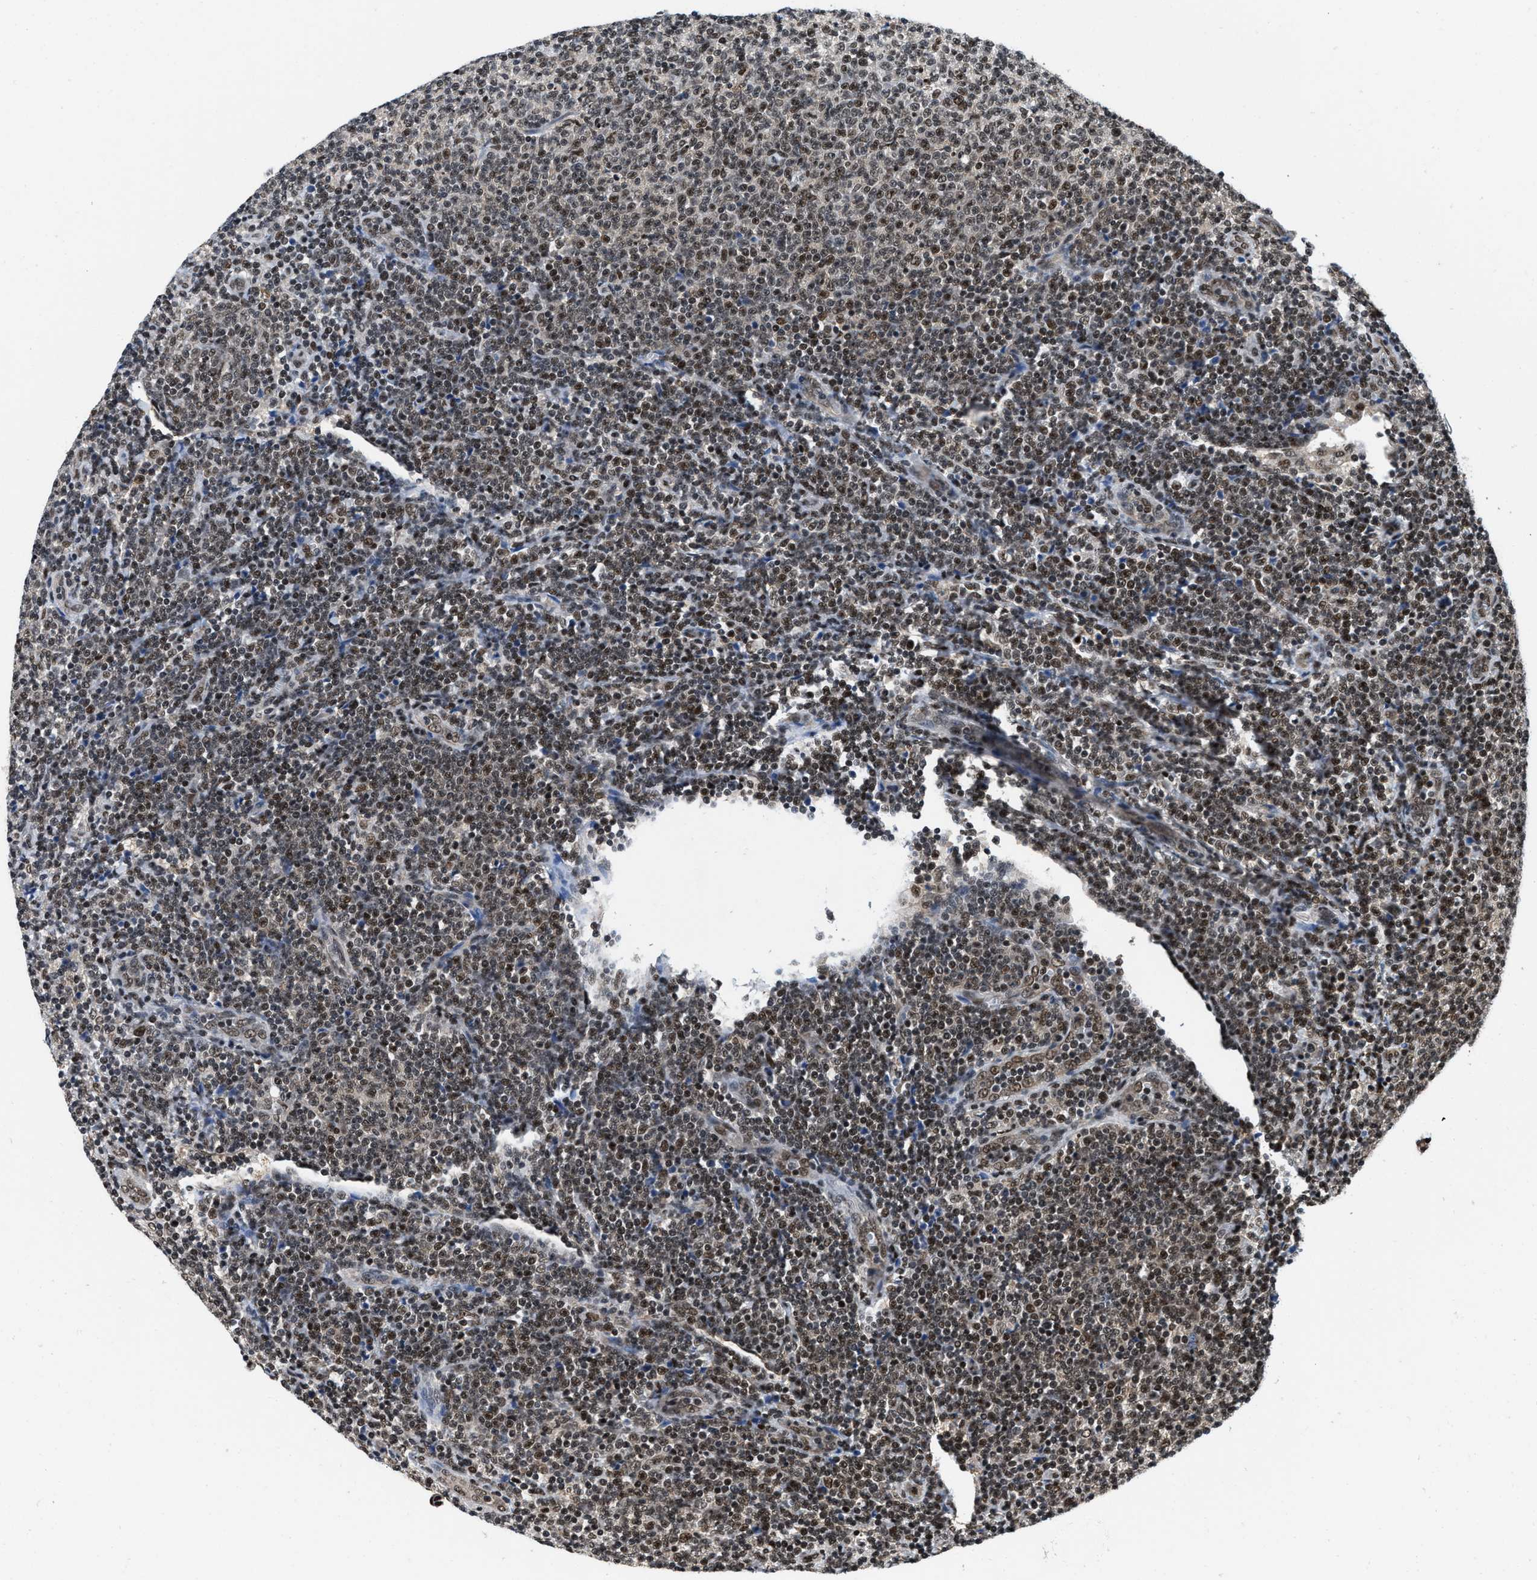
{"staining": {"intensity": "moderate", "quantity": ">75%", "location": "nuclear"}, "tissue": "lymphoma", "cell_type": "Tumor cells", "image_type": "cancer", "snomed": [{"axis": "morphology", "description": "Malignant lymphoma, non-Hodgkin's type, Low grade"}, {"axis": "topography", "description": "Lymph node"}], "caption": "Immunohistochemical staining of human low-grade malignant lymphoma, non-Hodgkin's type exhibits moderate nuclear protein positivity in about >75% of tumor cells.", "gene": "SAFB", "patient": {"sex": "male", "age": 66}}